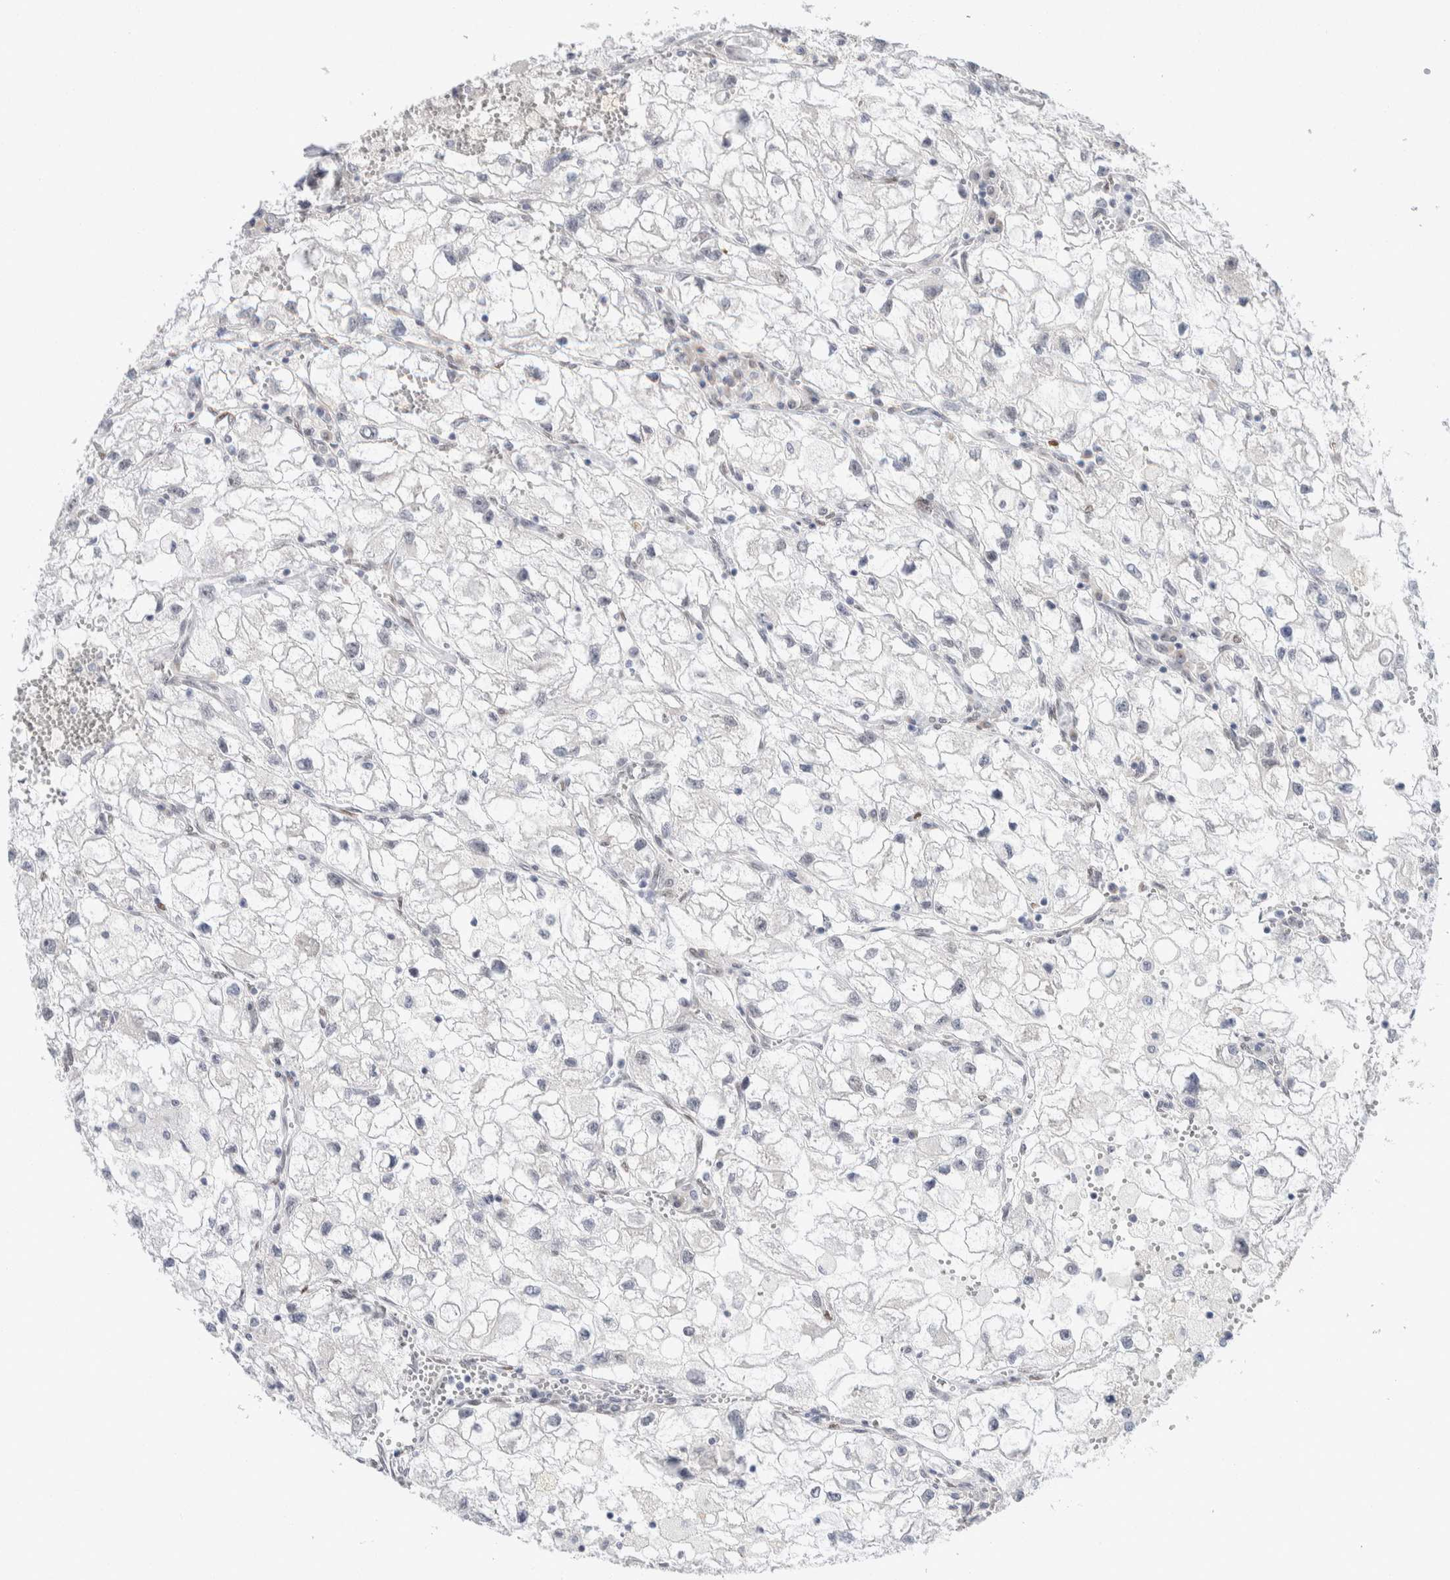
{"staining": {"intensity": "negative", "quantity": "none", "location": "none"}, "tissue": "renal cancer", "cell_type": "Tumor cells", "image_type": "cancer", "snomed": [{"axis": "morphology", "description": "Adenocarcinoma, NOS"}, {"axis": "topography", "description": "Kidney"}], "caption": "Tumor cells are negative for protein expression in human renal cancer (adenocarcinoma). Brightfield microscopy of IHC stained with DAB (brown) and hematoxylin (blue), captured at high magnification.", "gene": "PRMT1", "patient": {"sex": "female", "age": 70}}